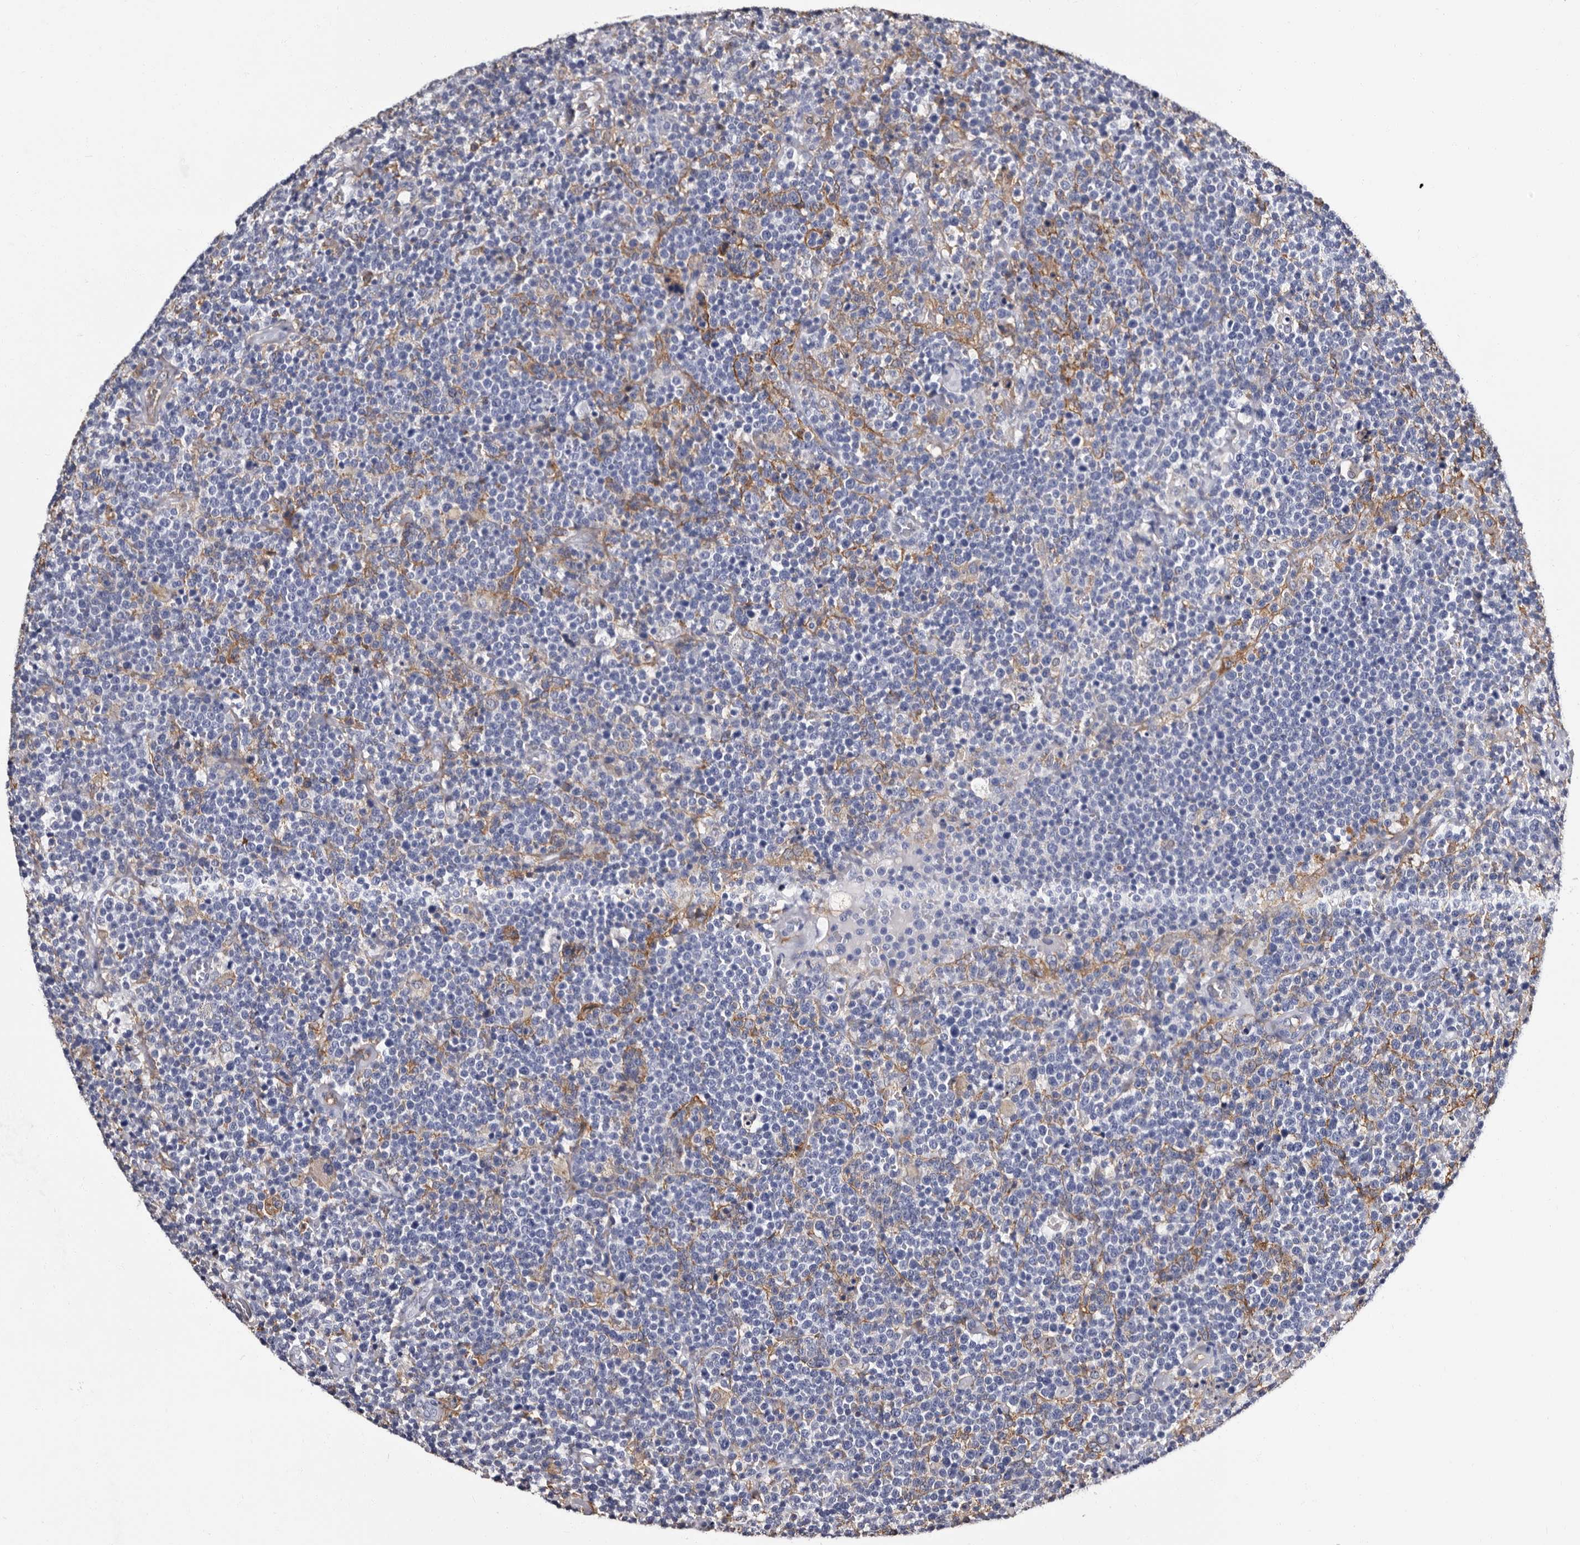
{"staining": {"intensity": "negative", "quantity": "none", "location": "none"}, "tissue": "lymphoma", "cell_type": "Tumor cells", "image_type": "cancer", "snomed": [{"axis": "morphology", "description": "Malignant lymphoma, non-Hodgkin's type, High grade"}, {"axis": "topography", "description": "Lymph node"}], "caption": "Photomicrograph shows no protein positivity in tumor cells of lymphoma tissue. (DAB immunohistochemistry with hematoxylin counter stain).", "gene": "EPB41L3", "patient": {"sex": "male", "age": 61}}